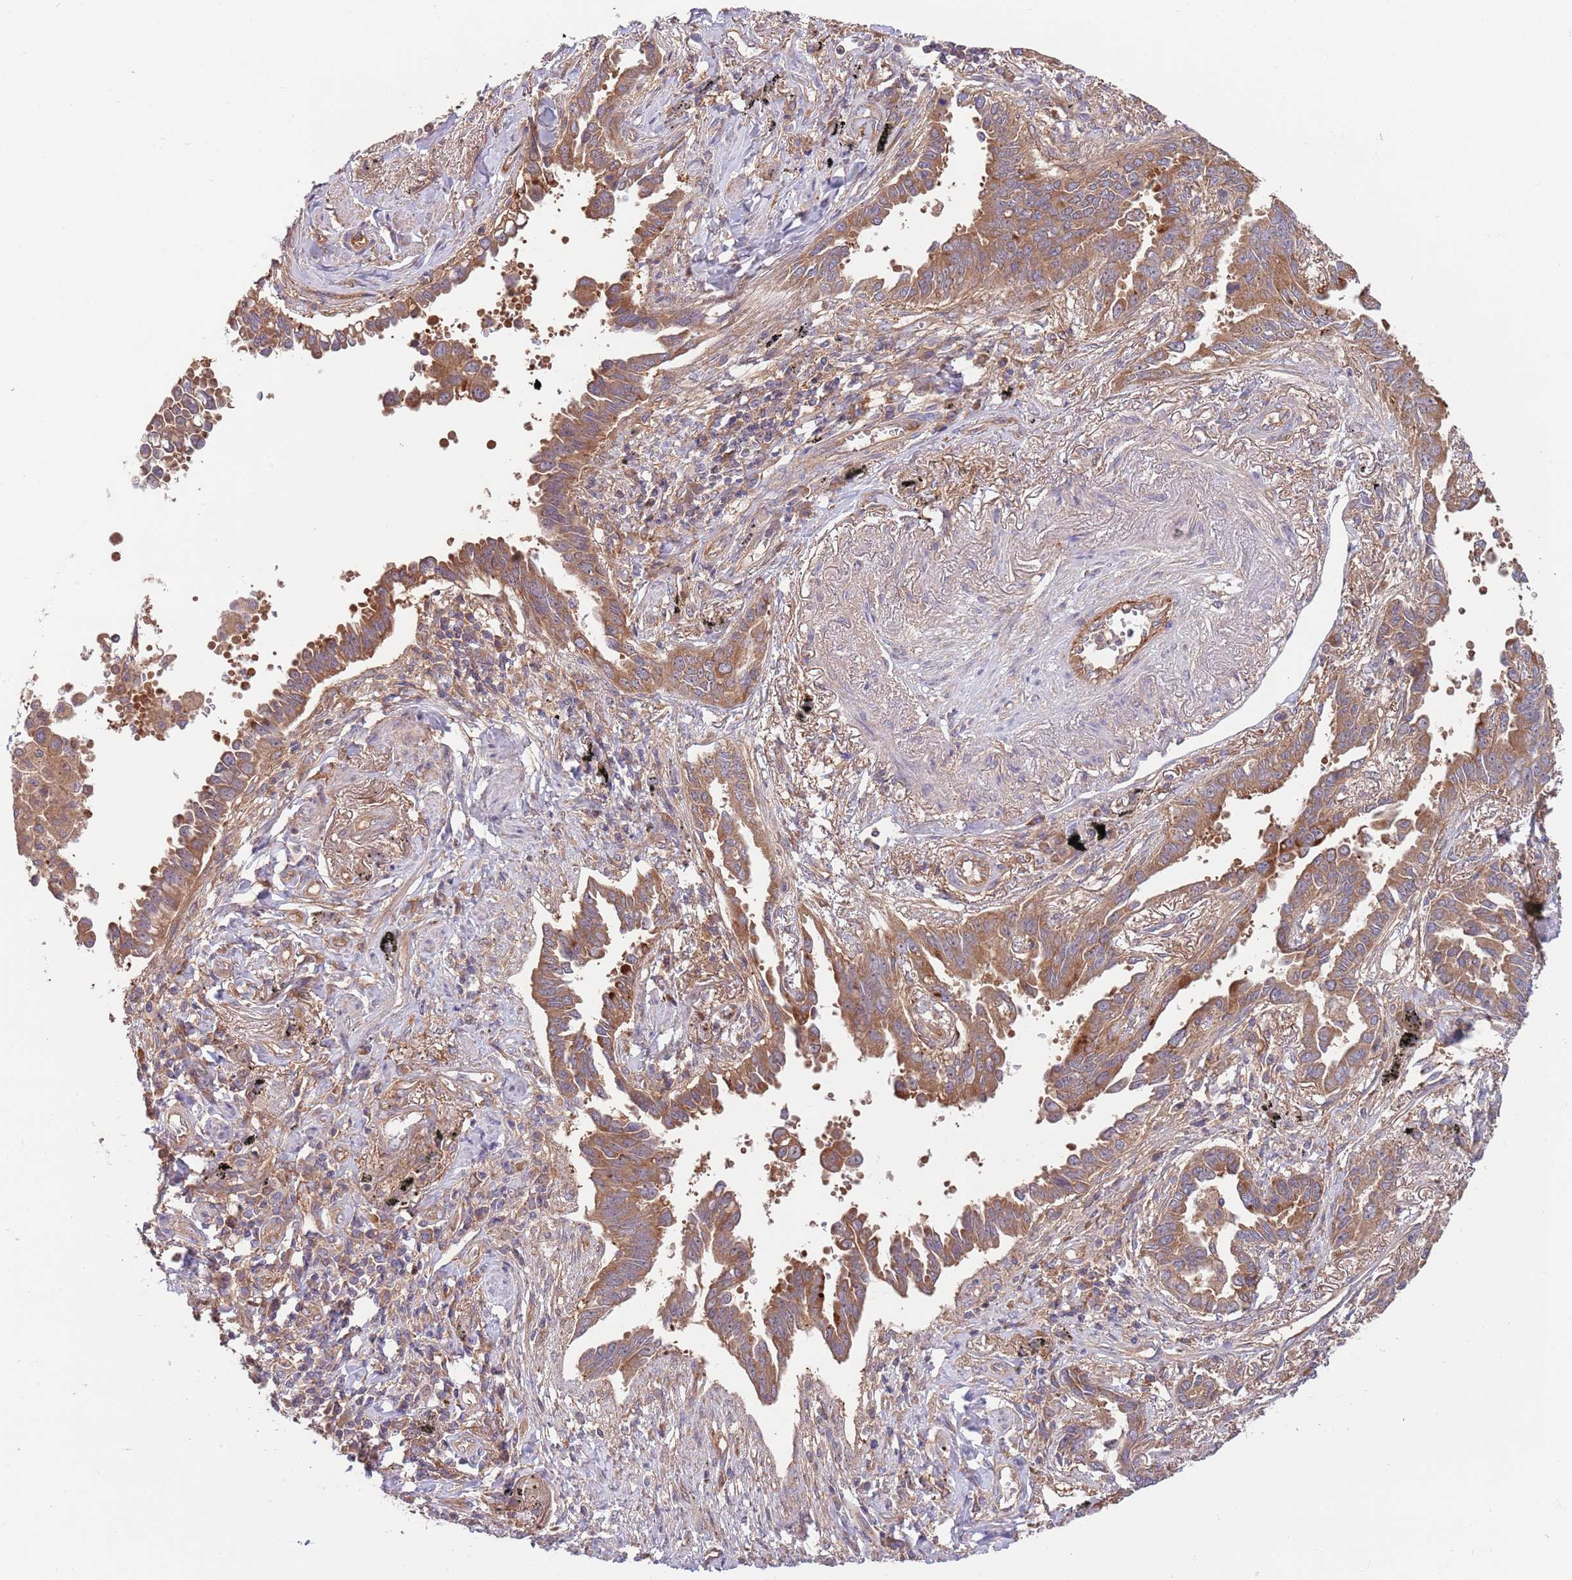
{"staining": {"intensity": "moderate", "quantity": ">75%", "location": "cytoplasmic/membranous"}, "tissue": "lung cancer", "cell_type": "Tumor cells", "image_type": "cancer", "snomed": [{"axis": "morphology", "description": "Adenocarcinoma, NOS"}, {"axis": "topography", "description": "Lung"}], "caption": "Immunohistochemical staining of adenocarcinoma (lung) exhibits medium levels of moderate cytoplasmic/membranous expression in approximately >75% of tumor cells.", "gene": "EIF3F", "patient": {"sex": "male", "age": 67}}